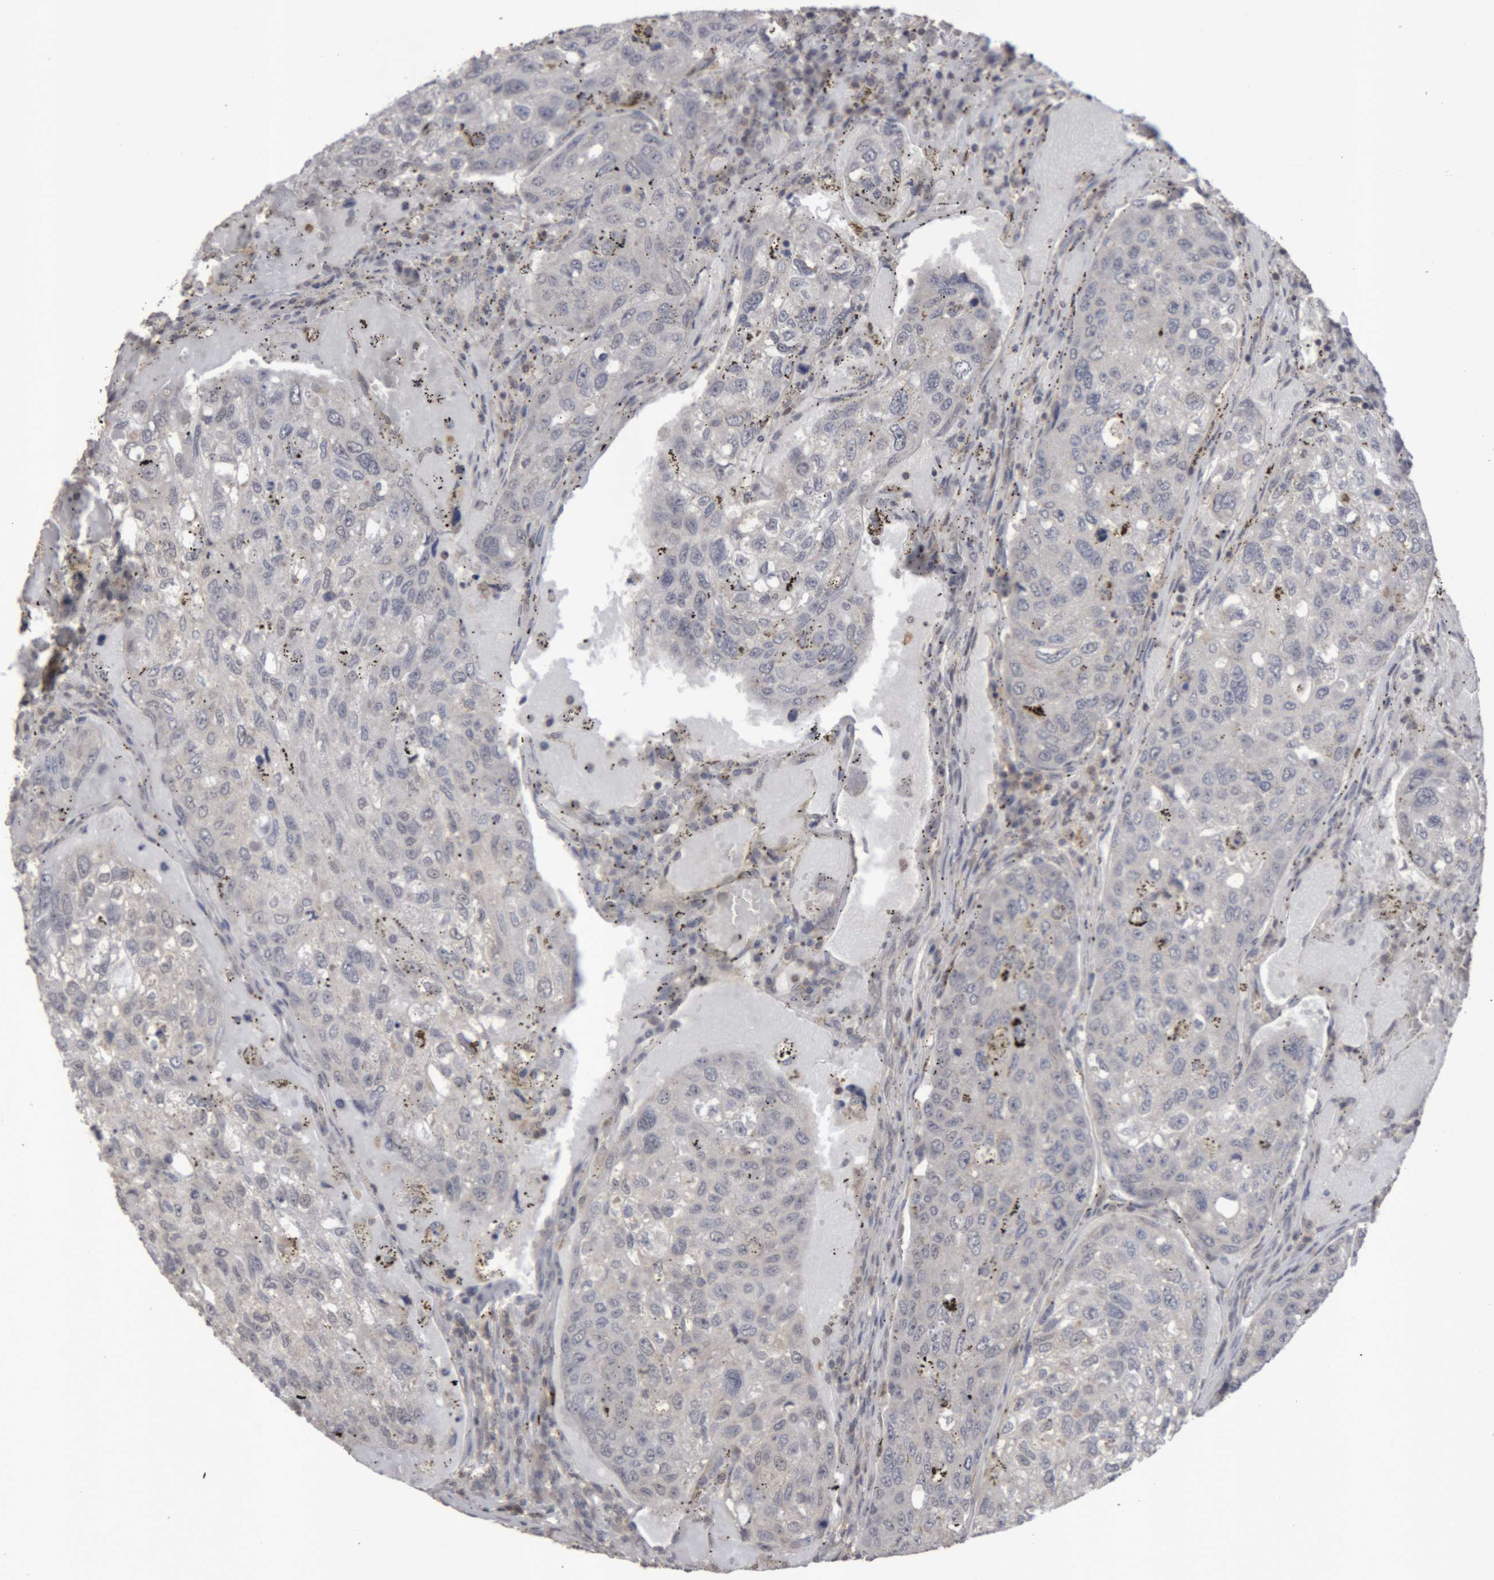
{"staining": {"intensity": "negative", "quantity": "none", "location": "none"}, "tissue": "urothelial cancer", "cell_type": "Tumor cells", "image_type": "cancer", "snomed": [{"axis": "morphology", "description": "Urothelial carcinoma, High grade"}, {"axis": "topography", "description": "Lymph node"}, {"axis": "topography", "description": "Urinary bladder"}], "caption": "The immunohistochemistry histopathology image has no significant positivity in tumor cells of urothelial cancer tissue.", "gene": "NFATC2", "patient": {"sex": "male", "age": 51}}